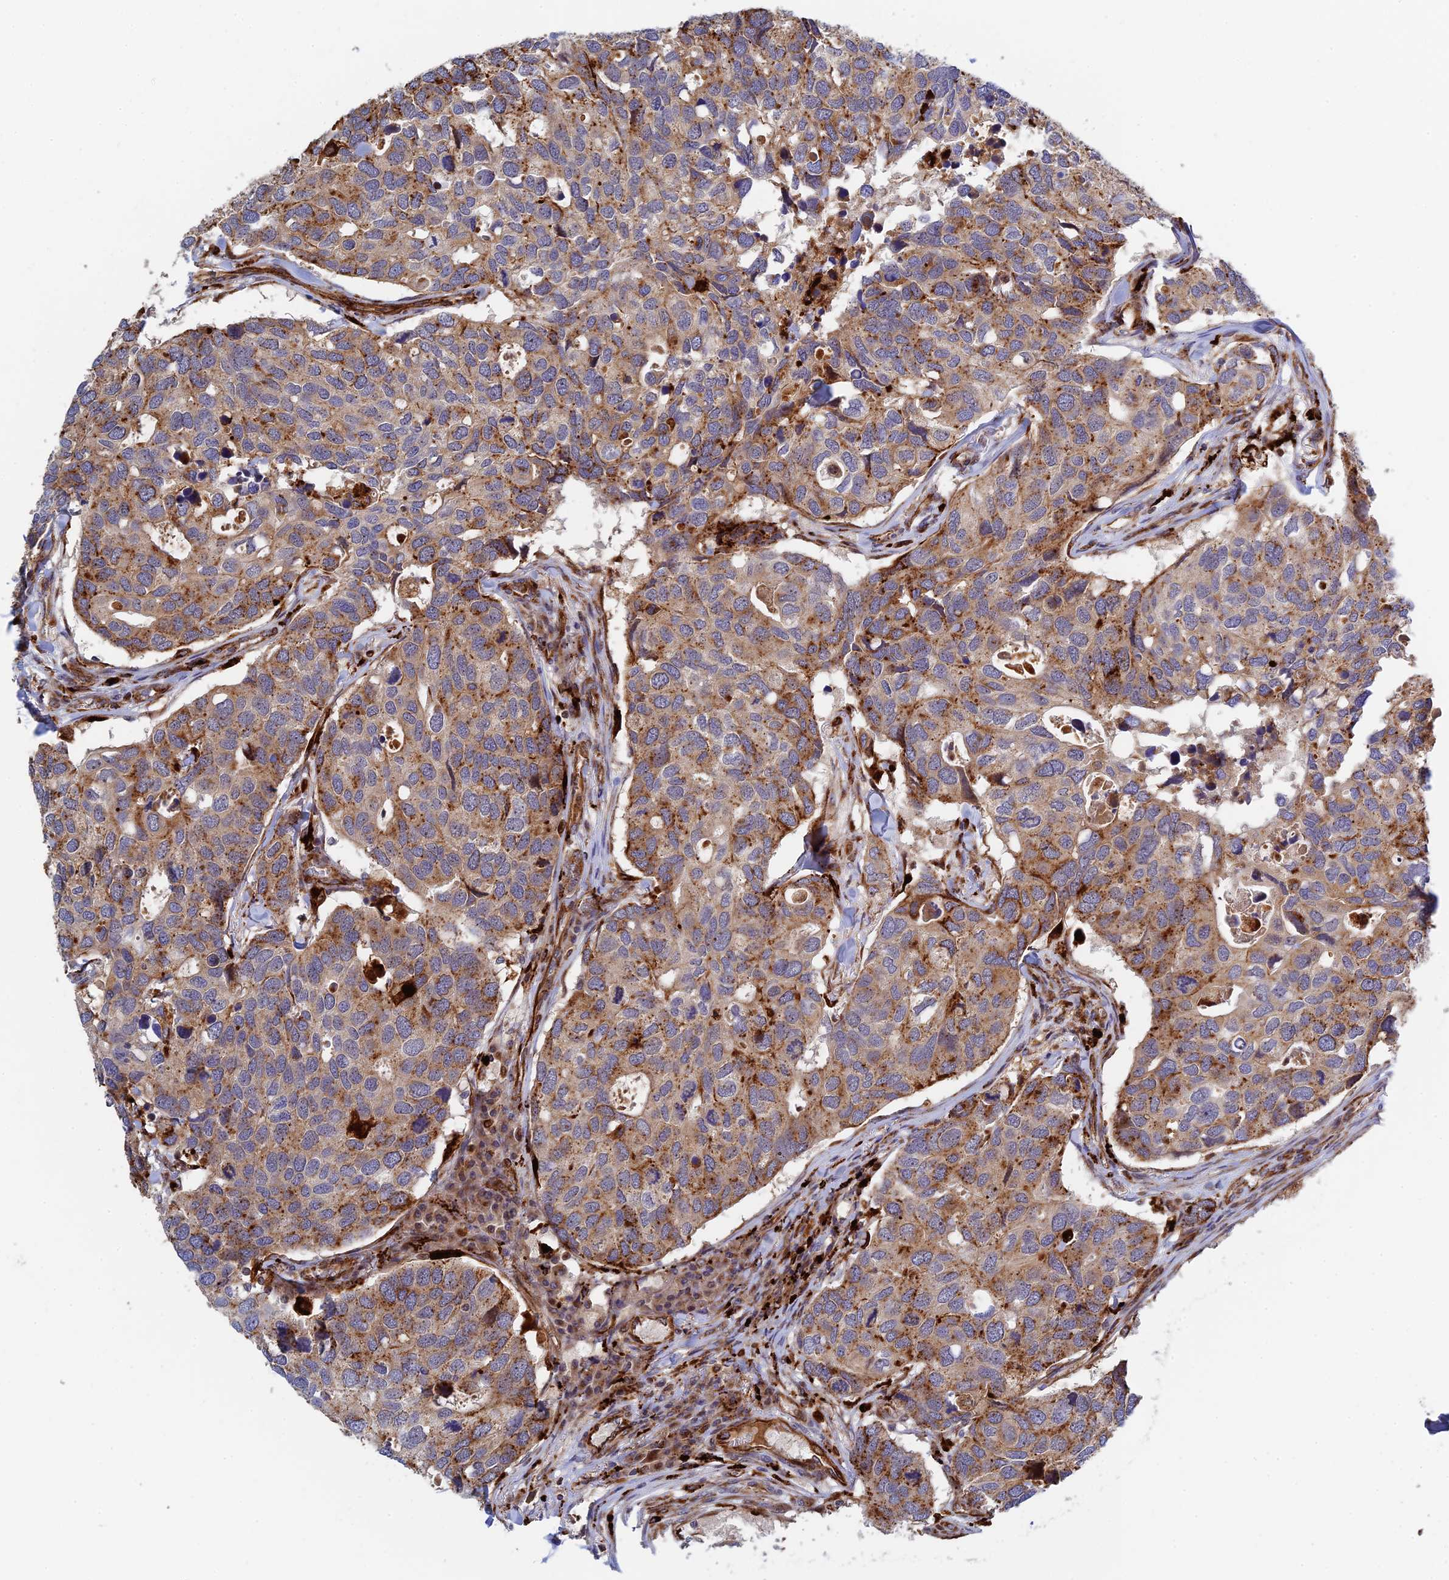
{"staining": {"intensity": "moderate", "quantity": ">75%", "location": "cytoplasmic/membranous"}, "tissue": "breast cancer", "cell_type": "Tumor cells", "image_type": "cancer", "snomed": [{"axis": "morphology", "description": "Duct carcinoma"}, {"axis": "topography", "description": "Breast"}], "caption": "Immunohistochemistry (IHC) photomicrograph of human invasive ductal carcinoma (breast) stained for a protein (brown), which shows medium levels of moderate cytoplasmic/membranous staining in about >75% of tumor cells.", "gene": "PPP2R3C", "patient": {"sex": "female", "age": 83}}